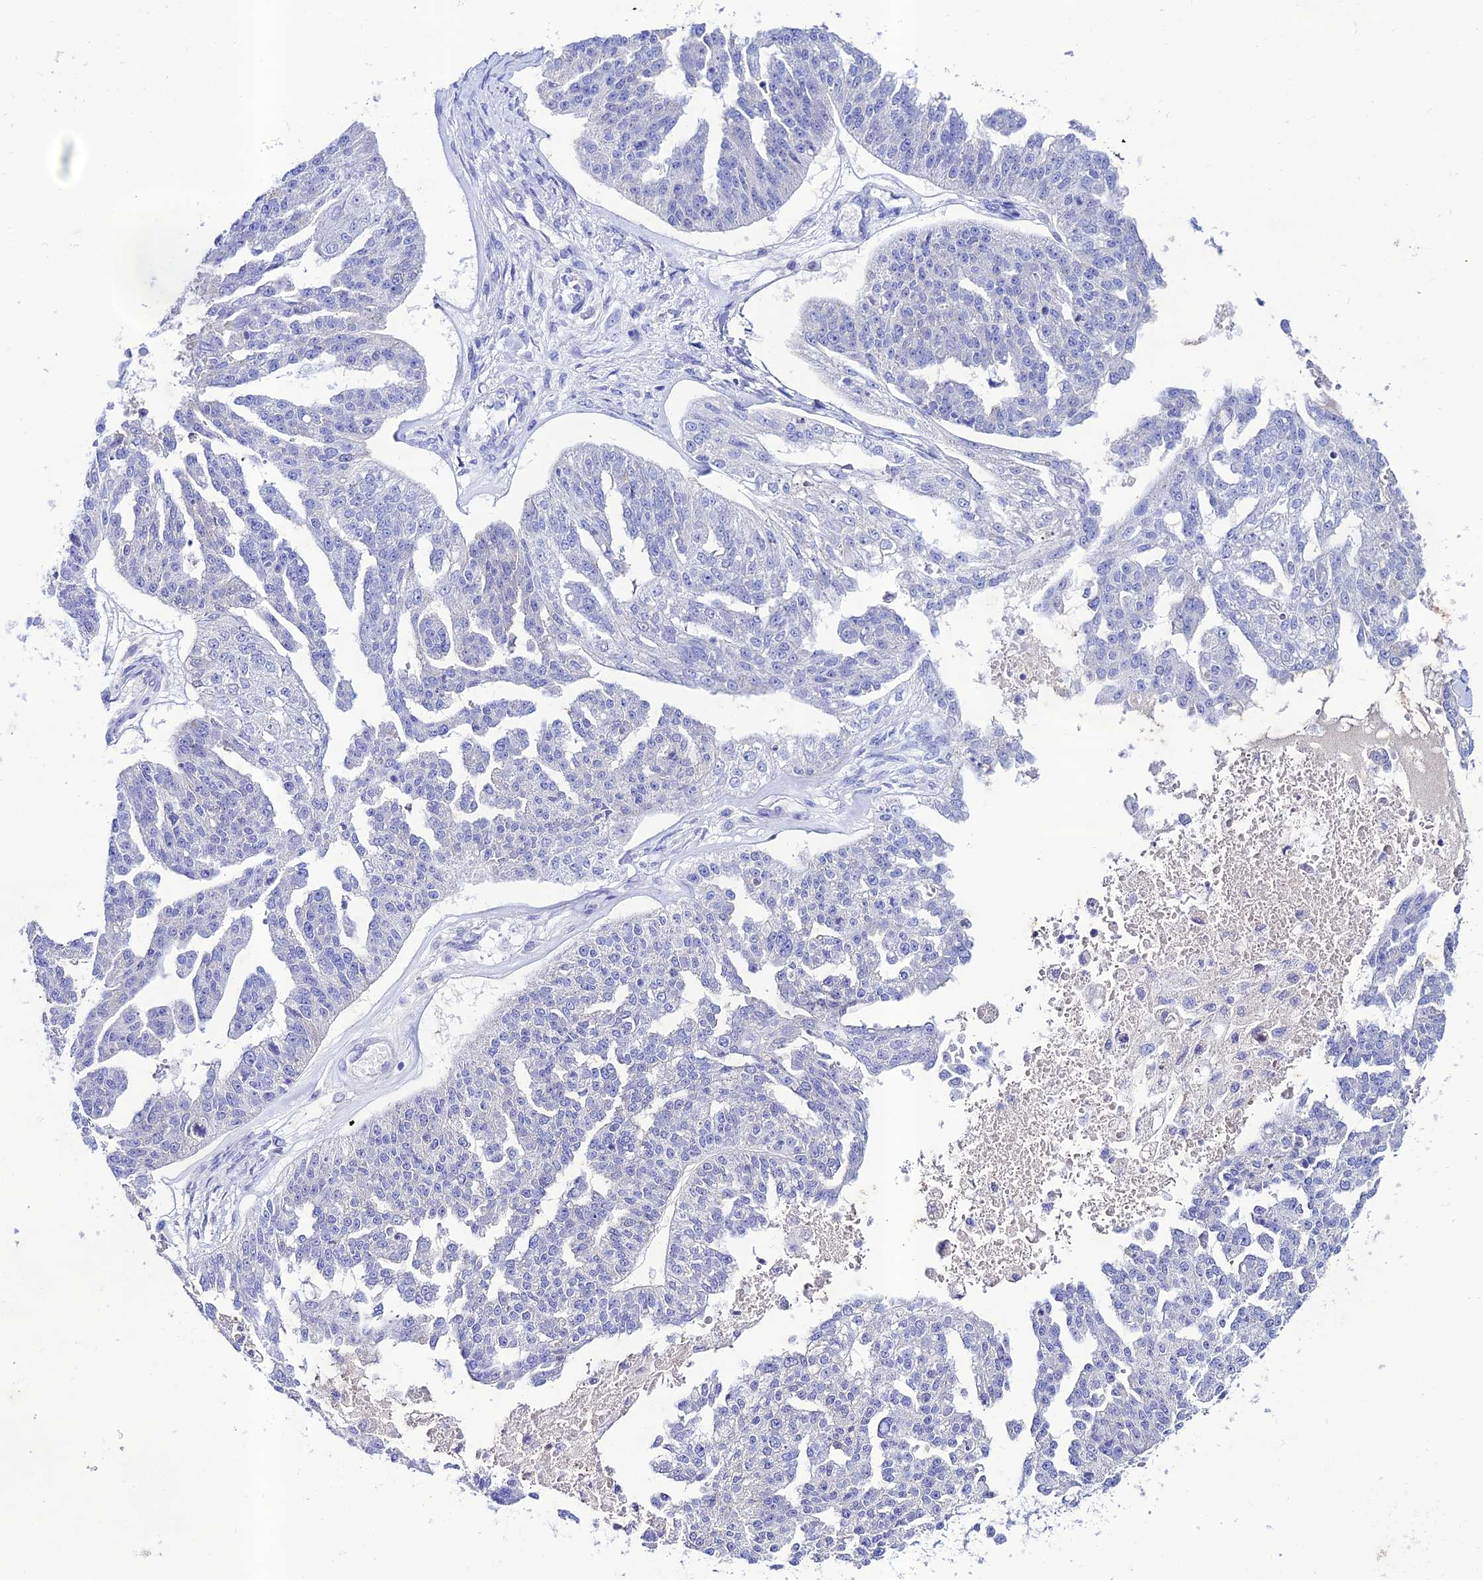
{"staining": {"intensity": "negative", "quantity": "none", "location": "none"}, "tissue": "ovarian cancer", "cell_type": "Tumor cells", "image_type": "cancer", "snomed": [{"axis": "morphology", "description": "Cystadenocarcinoma, serous, NOS"}, {"axis": "topography", "description": "Ovary"}], "caption": "Immunohistochemistry (IHC) histopathology image of human ovarian cancer (serous cystadenocarcinoma) stained for a protein (brown), which shows no positivity in tumor cells. (DAB (3,3'-diaminobenzidine) immunohistochemistry visualized using brightfield microscopy, high magnification).", "gene": "NLRP6", "patient": {"sex": "female", "age": 58}}